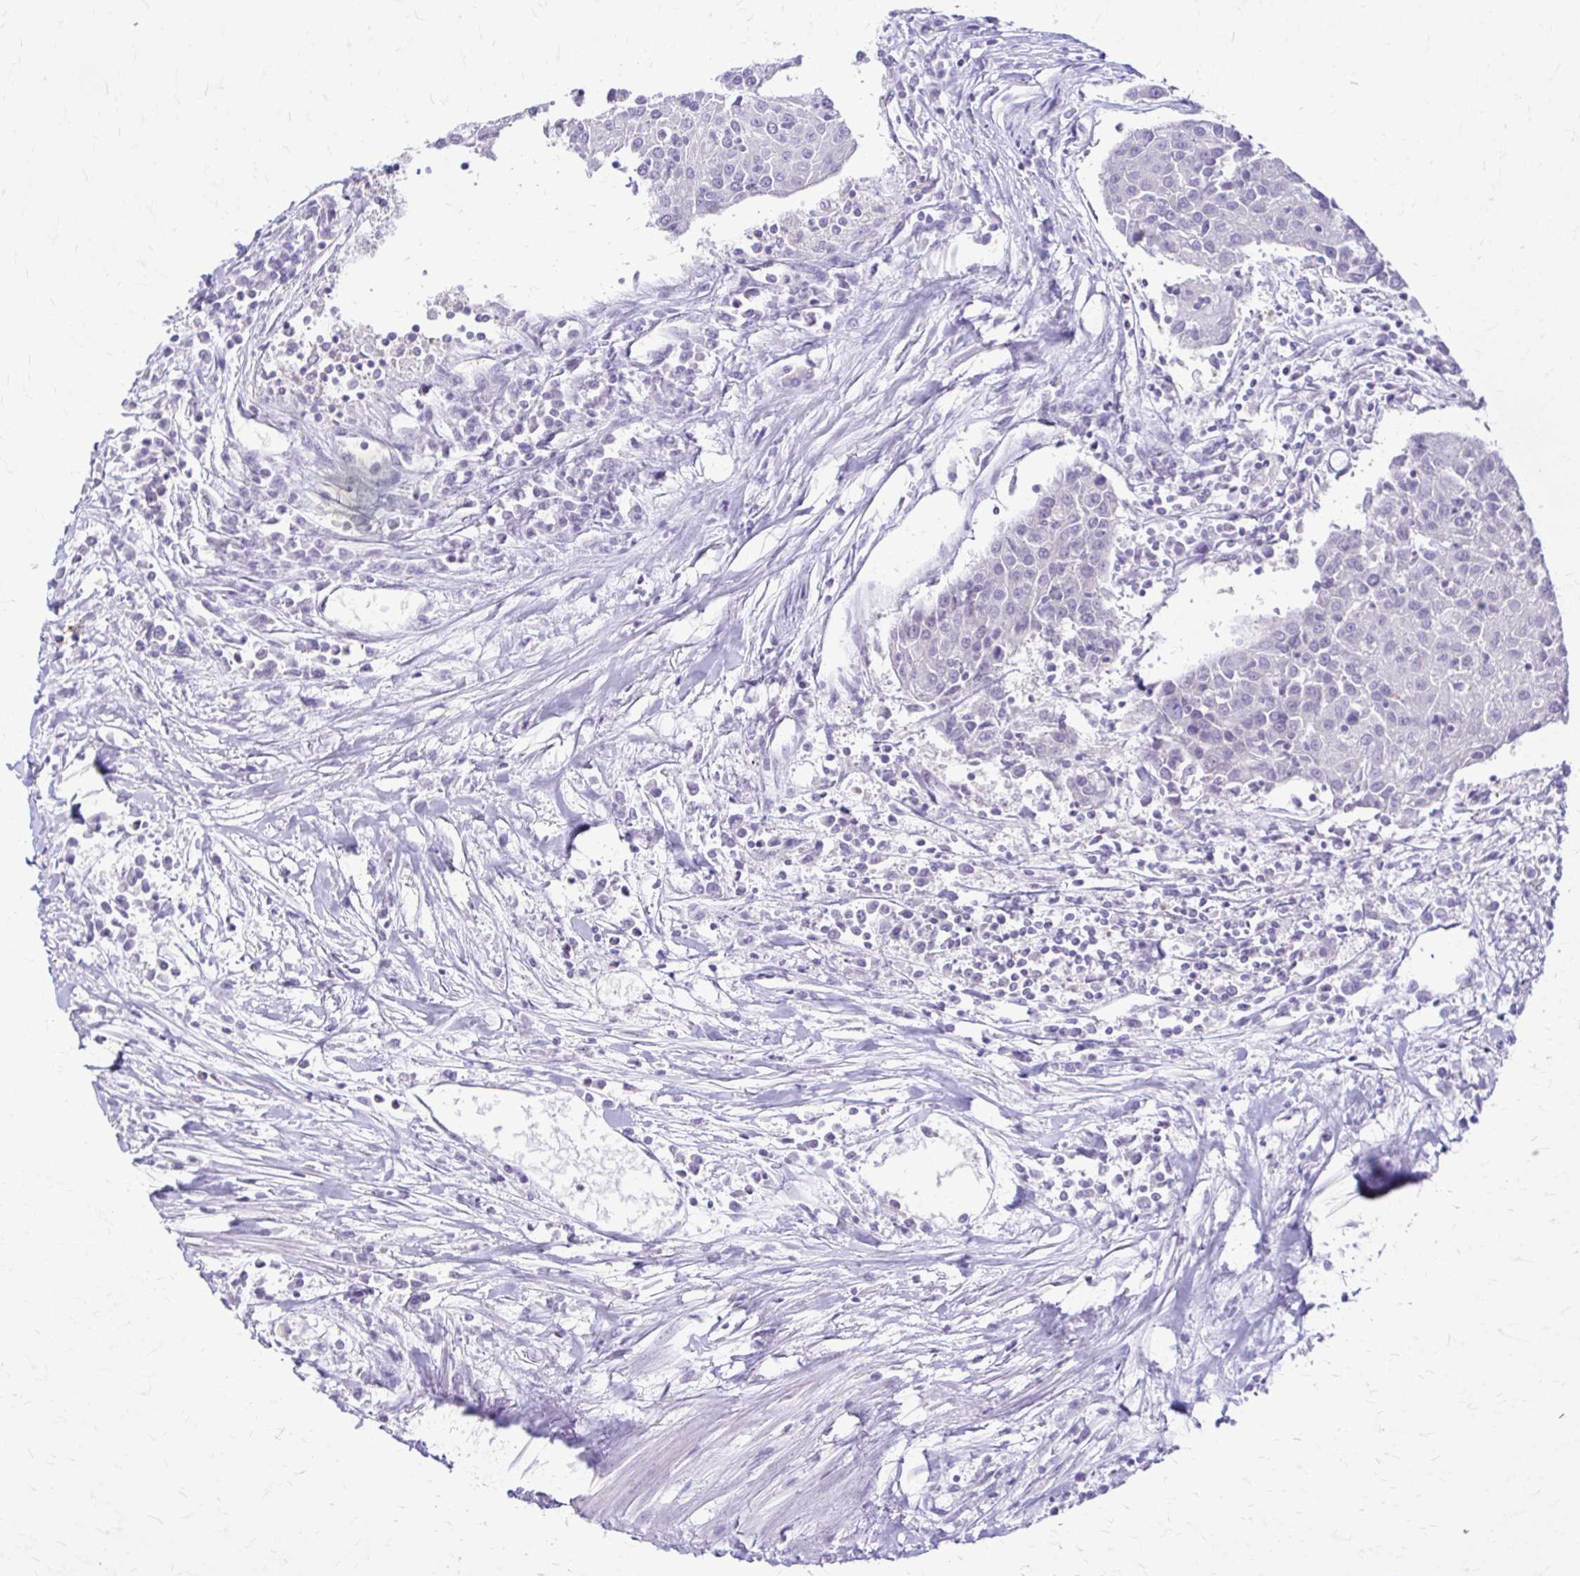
{"staining": {"intensity": "negative", "quantity": "none", "location": "none"}, "tissue": "urothelial cancer", "cell_type": "Tumor cells", "image_type": "cancer", "snomed": [{"axis": "morphology", "description": "Urothelial carcinoma, High grade"}, {"axis": "topography", "description": "Urinary bladder"}], "caption": "Tumor cells show no significant expression in urothelial carcinoma (high-grade). The staining was performed using DAB to visualize the protein expression in brown, while the nuclei were stained in blue with hematoxylin (Magnification: 20x).", "gene": "PIK3AP1", "patient": {"sex": "female", "age": 85}}